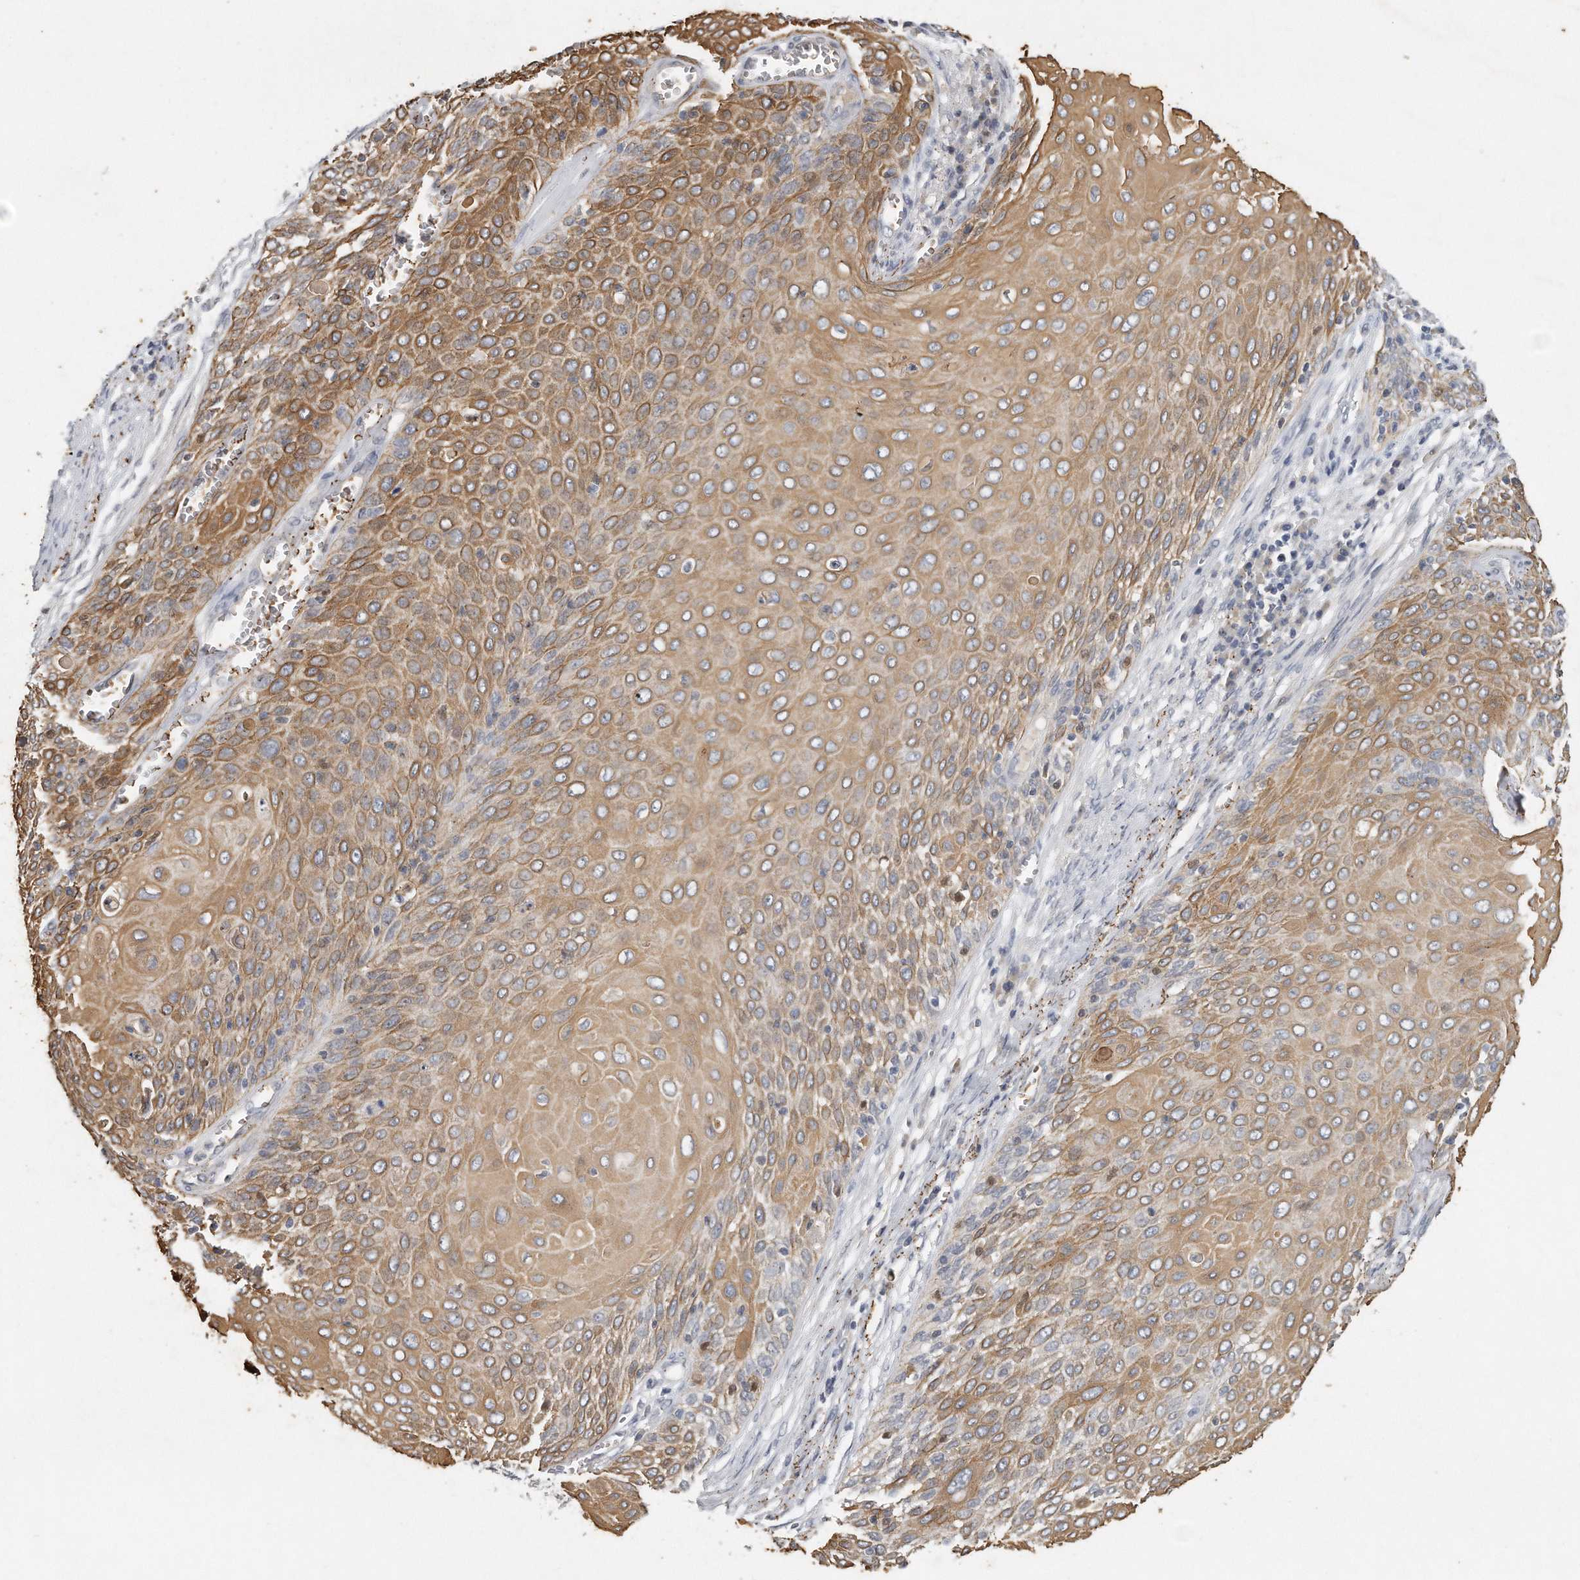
{"staining": {"intensity": "moderate", "quantity": ">75%", "location": "cytoplasmic/membranous"}, "tissue": "cervical cancer", "cell_type": "Tumor cells", "image_type": "cancer", "snomed": [{"axis": "morphology", "description": "Squamous cell carcinoma, NOS"}, {"axis": "topography", "description": "Cervix"}], "caption": "Protein staining reveals moderate cytoplasmic/membranous positivity in approximately >75% of tumor cells in cervical cancer. (DAB (3,3'-diaminobenzidine) = brown stain, brightfield microscopy at high magnification).", "gene": "CAMK1", "patient": {"sex": "female", "age": 39}}